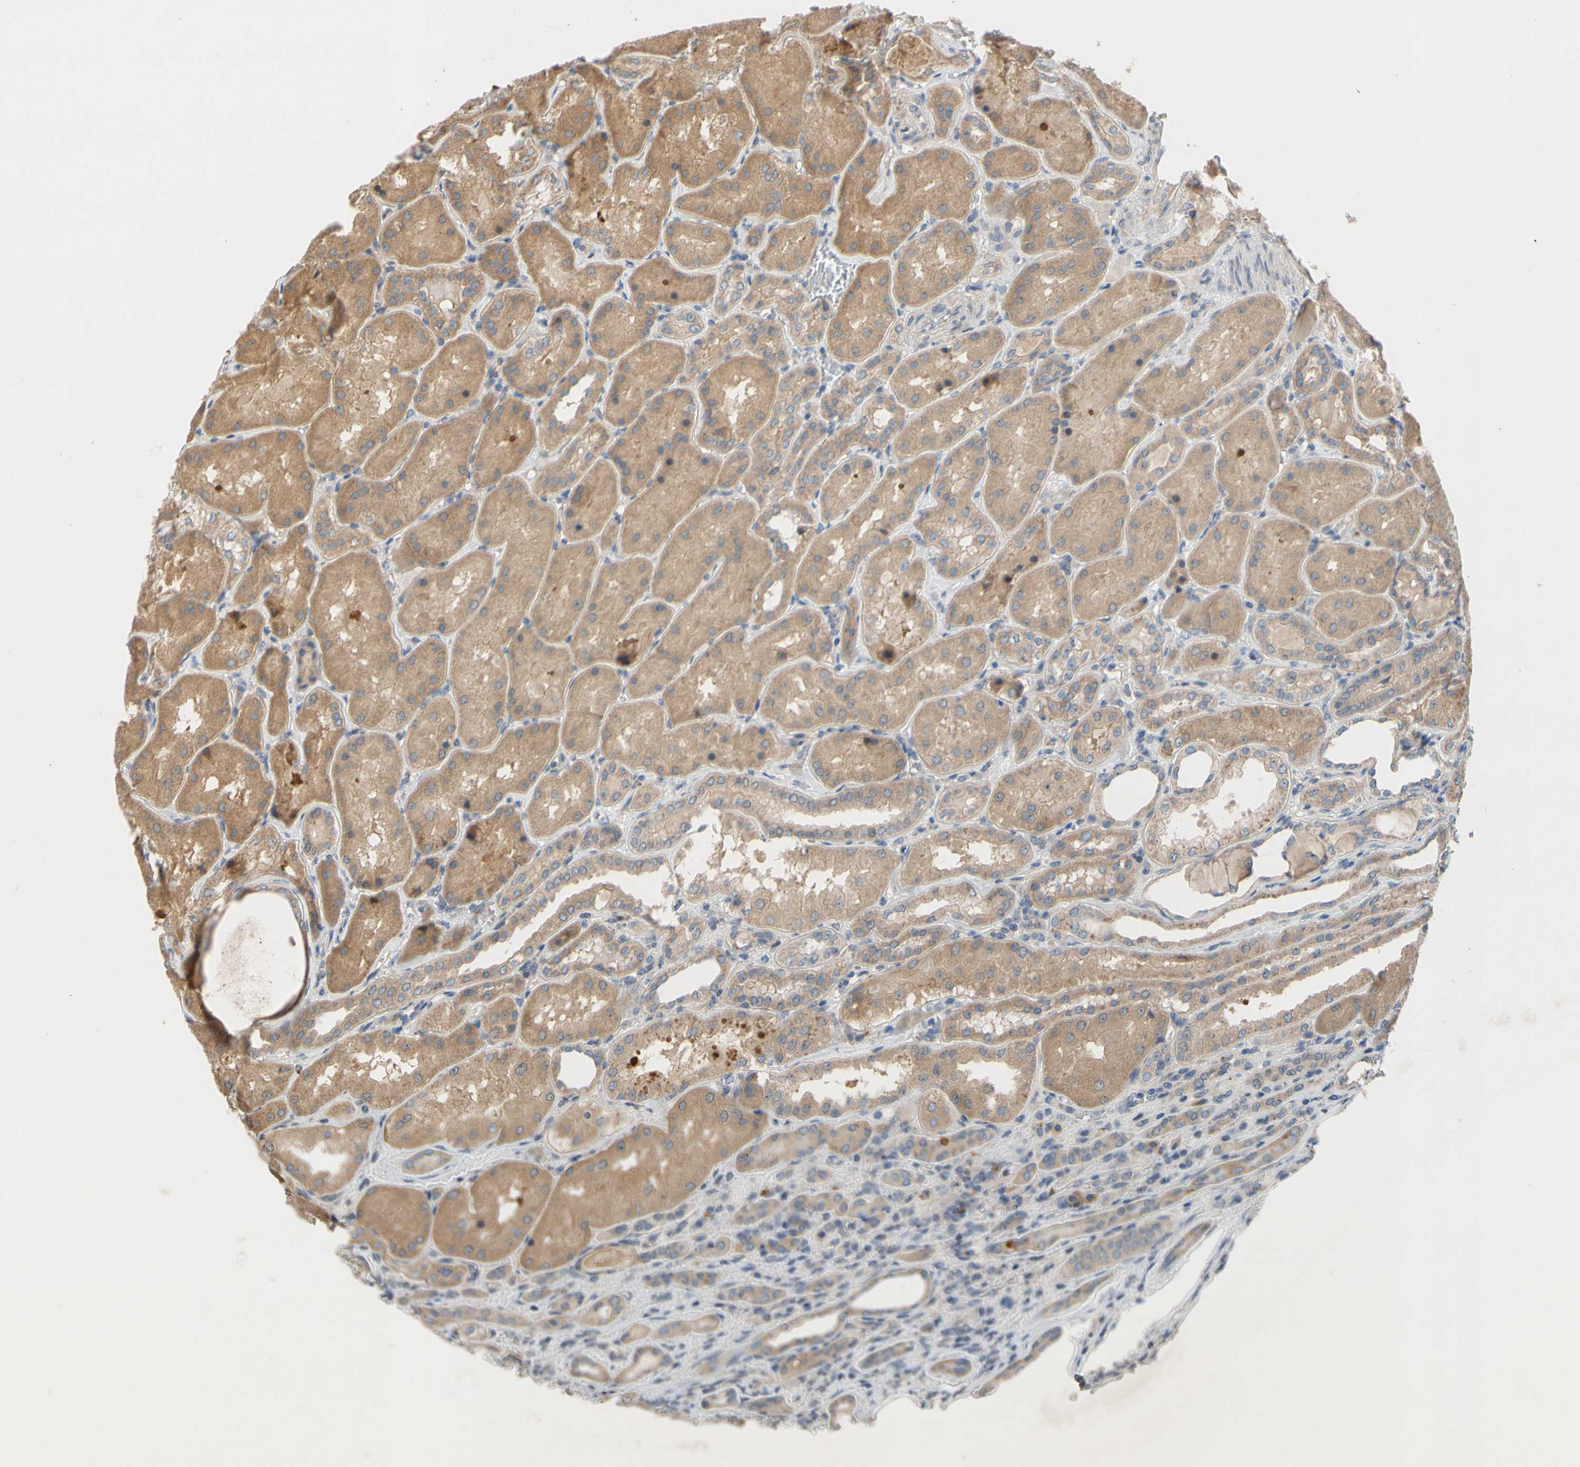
{"staining": {"intensity": "weak", "quantity": ">75%", "location": "cytoplasmic/membranous"}, "tissue": "kidney", "cell_type": "Cells in glomeruli", "image_type": "normal", "snomed": [{"axis": "morphology", "description": "Normal tissue, NOS"}, {"axis": "topography", "description": "Kidney"}], "caption": "A brown stain shows weak cytoplasmic/membranous expression of a protein in cells in glomeruli of unremarkable kidney.", "gene": "MBTPS2", "patient": {"sex": "female", "age": 56}}